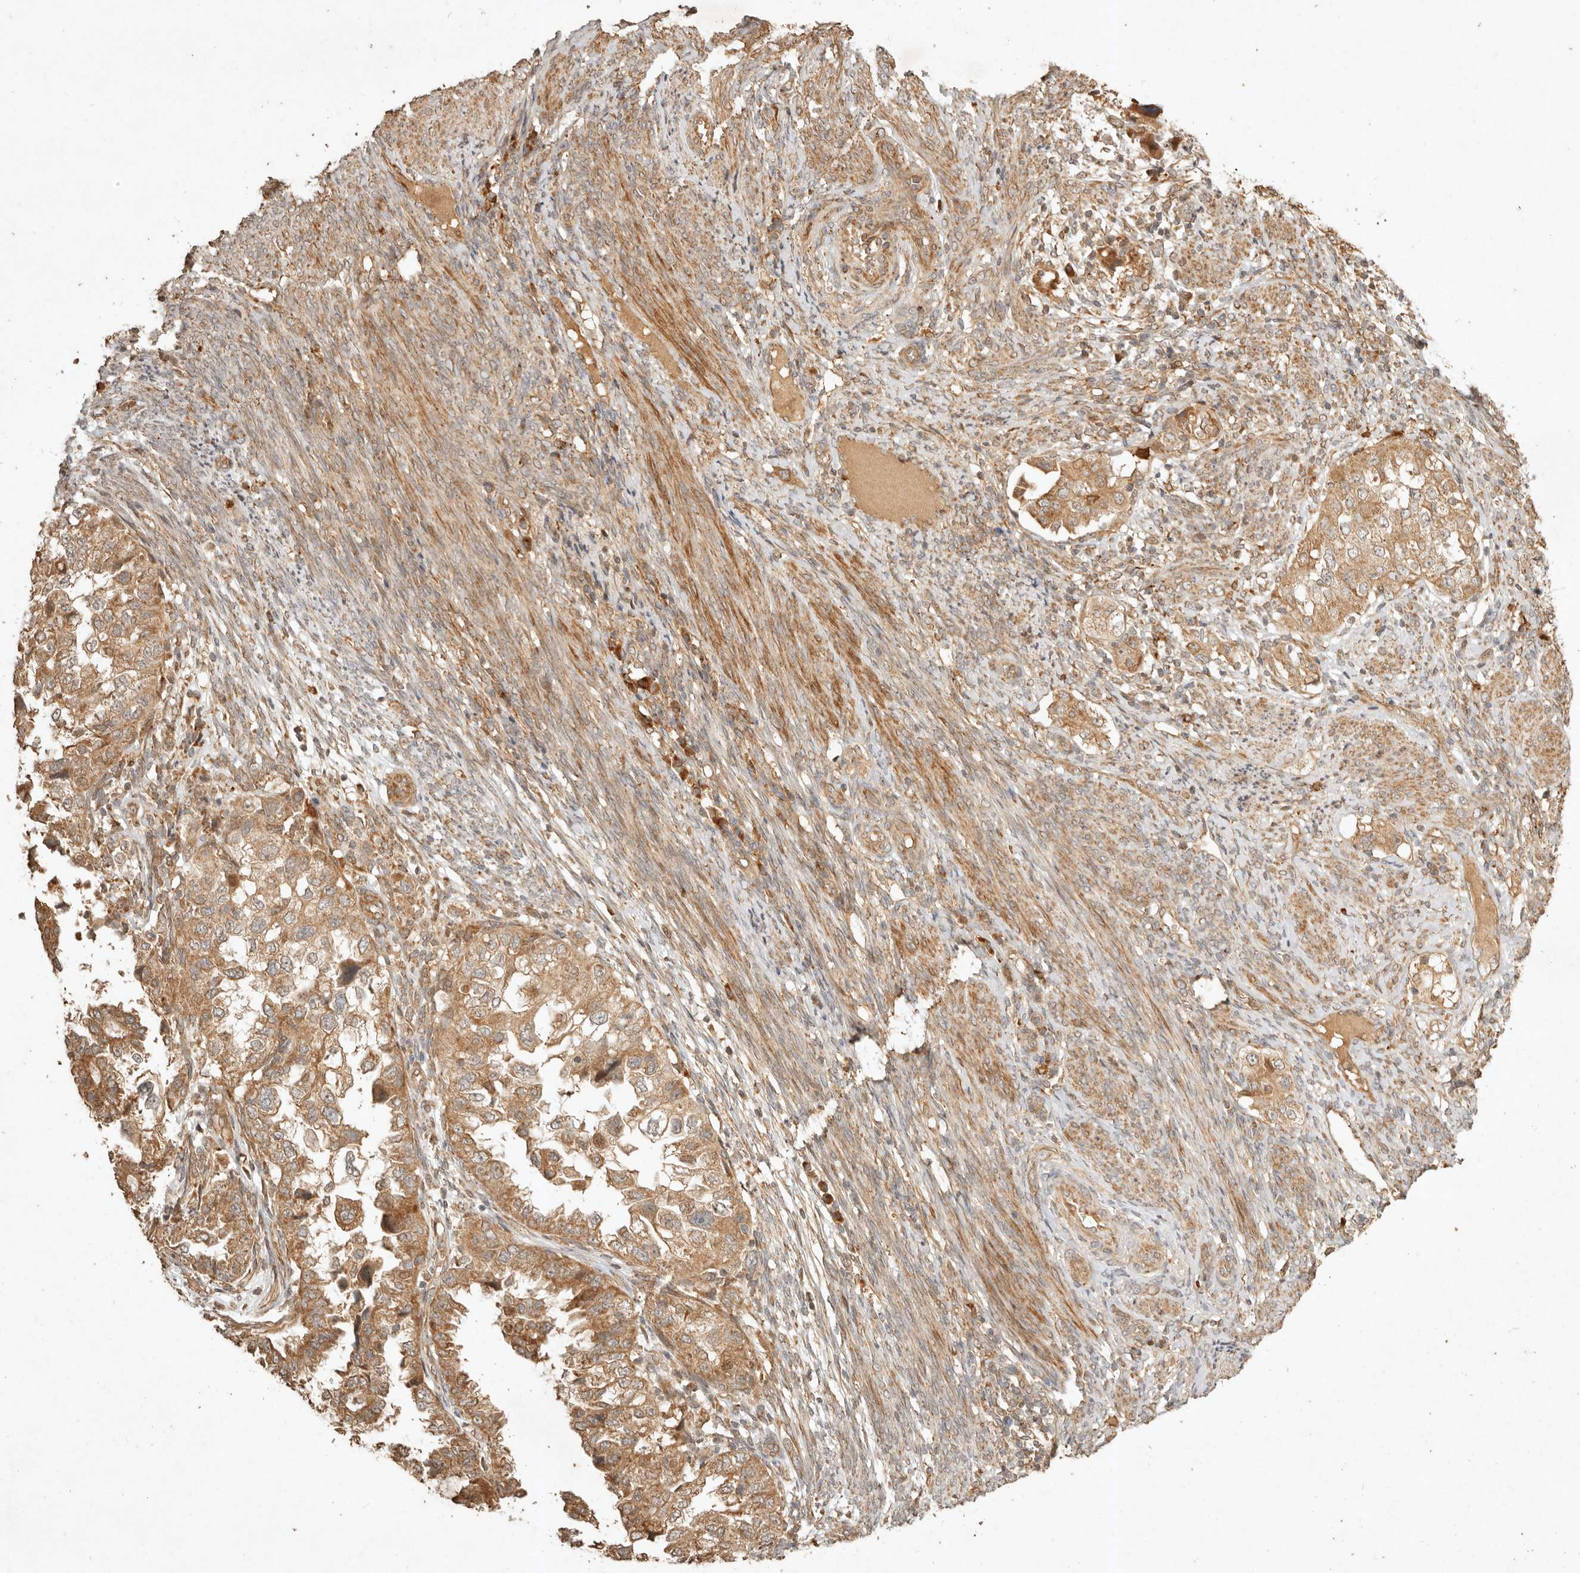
{"staining": {"intensity": "moderate", "quantity": ">75%", "location": "cytoplasmic/membranous"}, "tissue": "endometrial cancer", "cell_type": "Tumor cells", "image_type": "cancer", "snomed": [{"axis": "morphology", "description": "Adenocarcinoma, NOS"}, {"axis": "topography", "description": "Endometrium"}], "caption": "Immunohistochemistry (IHC) (DAB (3,3'-diaminobenzidine)) staining of human endometrial cancer demonstrates moderate cytoplasmic/membranous protein positivity in approximately >75% of tumor cells.", "gene": "CLEC4C", "patient": {"sex": "female", "age": 85}}